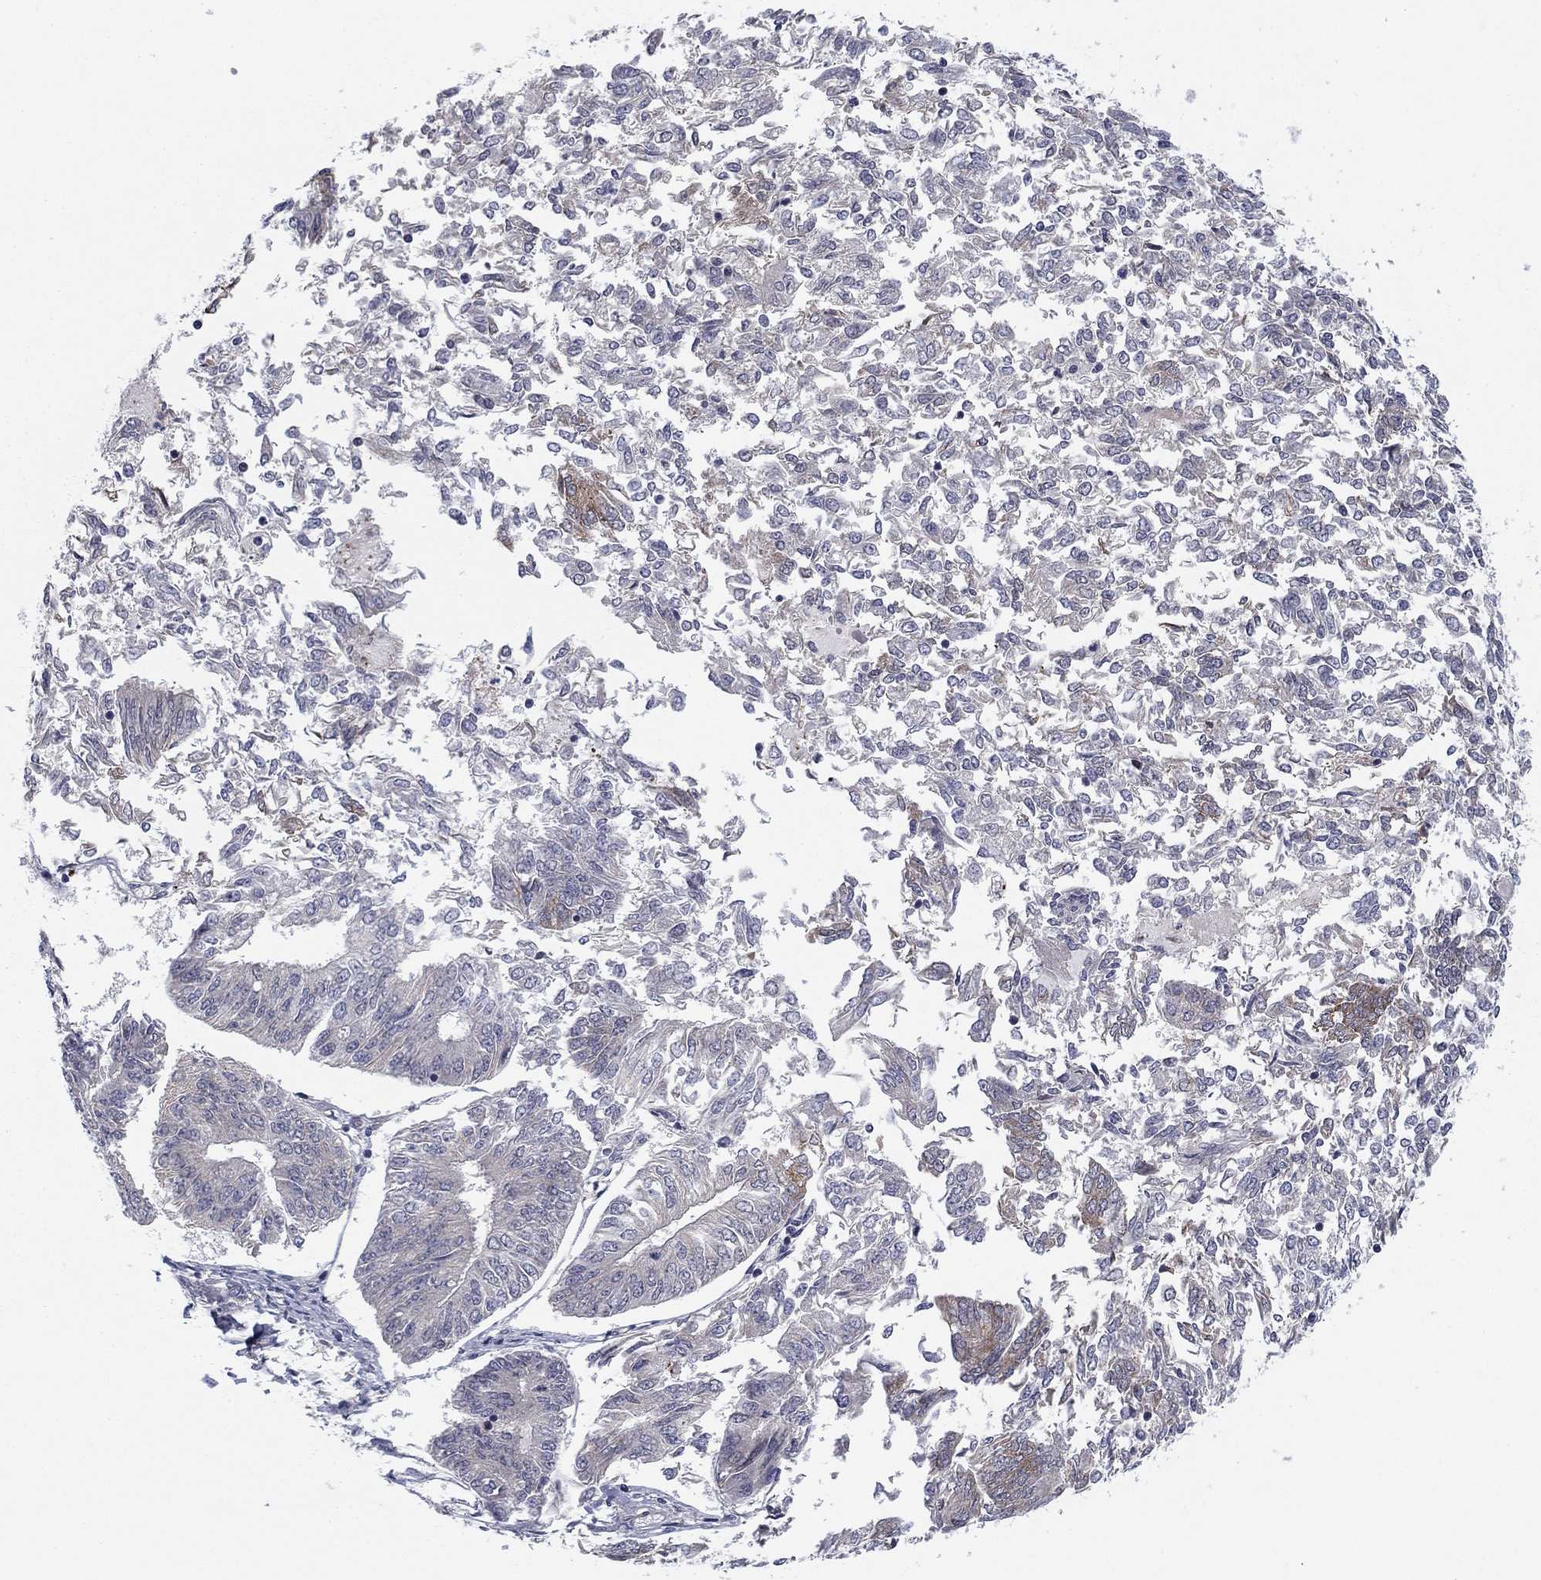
{"staining": {"intensity": "moderate", "quantity": "<25%", "location": "cytoplasmic/membranous"}, "tissue": "endometrial cancer", "cell_type": "Tumor cells", "image_type": "cancer", "snomed": [{"axis": "morphology", "description": "Adenocarcinoma, NOS"}, {"axis": "topography", "description": "Endometrium"}], "caption": "Endometrial cancer stained with immunohistochemistry displays moderate cytoplasmic/membranous expression in about <25% of tumor cells.", "gene": "BCL11A", "patient": {"sex": "female", "age": 58}}